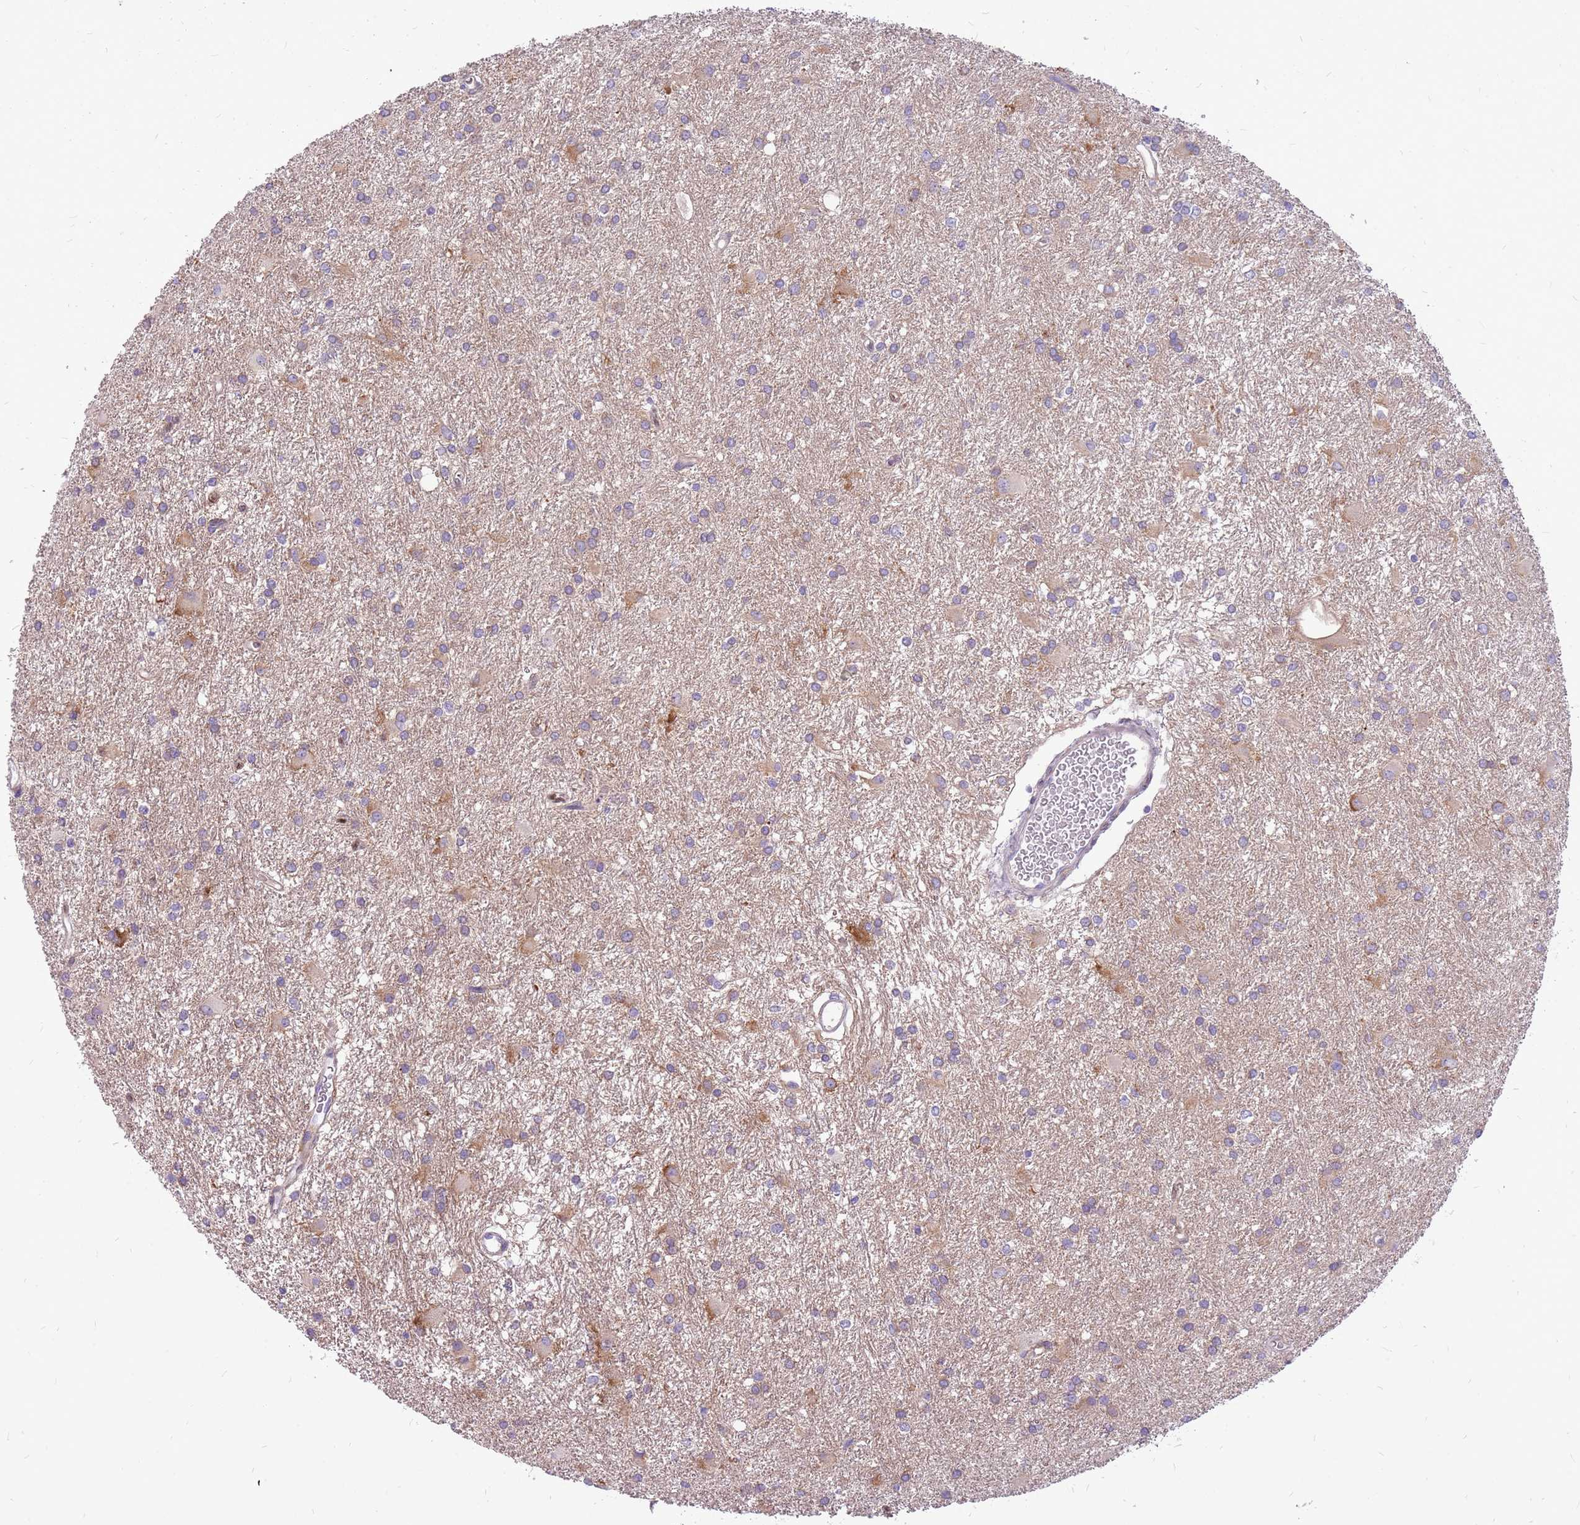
{"staining": {"intensity": "weak", "quantity": "<25%", "location": "cytoplasmic/membranous"}, "tissue": "glioma", "cell_type": "Tumor cells", "image_type": "cancer", "snomed": [{"axis": "morphology", "description": "Glioma, malignant, High grade"}, {"axis": "topography", "description": "Brain"}], "caption": "Immunohistochemical staining of high-grade glioma (malignant) demonstrates no significant positivity in tumor cells.", "gene": "WDR90", "patient": {"sex": "female", "age": 50}}